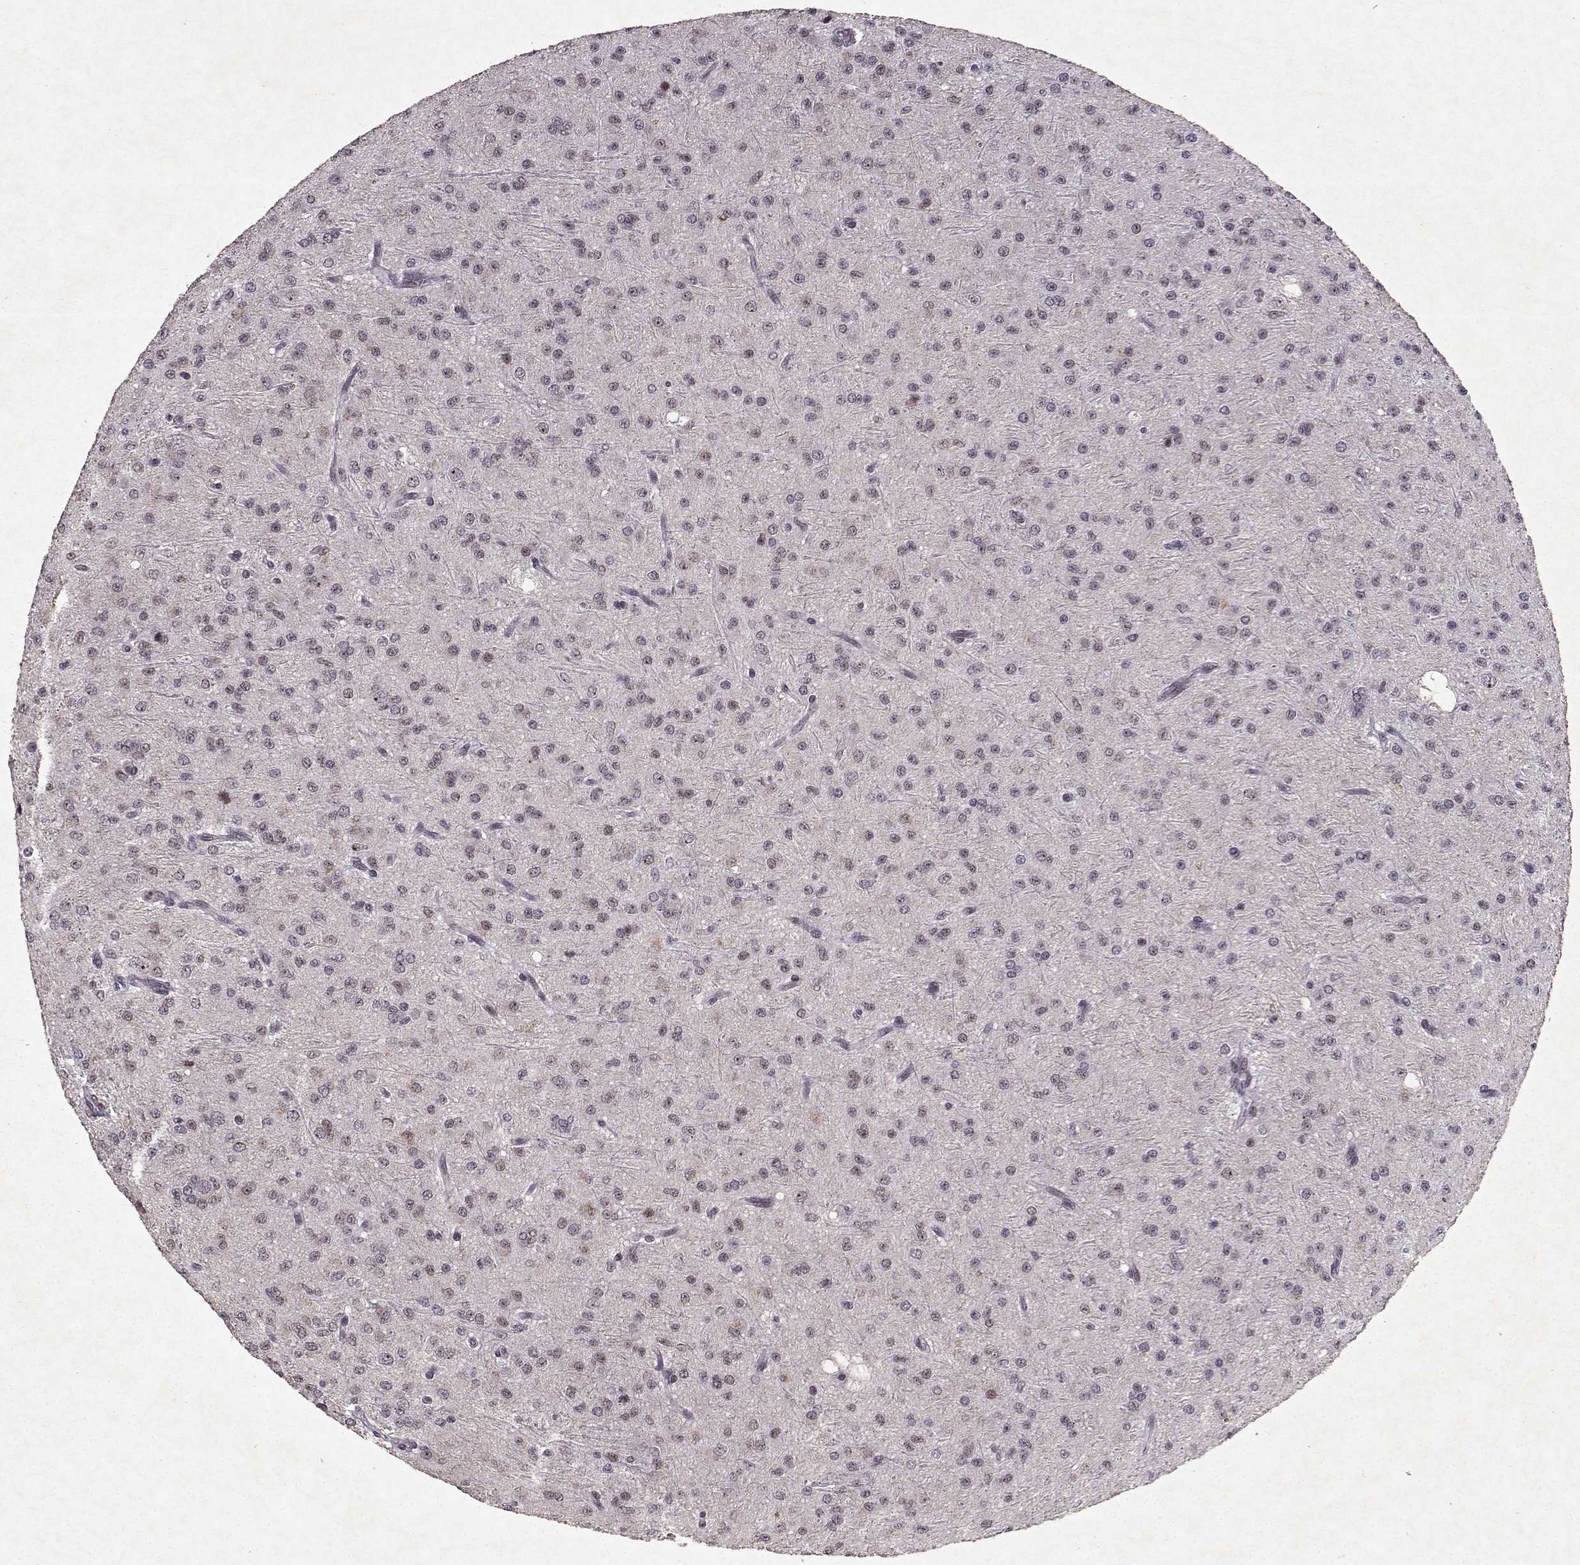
{"staining": {"intensity": "negative", "quantity": "none", "location": "none"}, "tissue": "glioma", "cell_type": "Tumor cells", "image_type": "cancer", "snomed": [{"axis": "morphology", "description": "Glioma, malignant, Low grade"}, {"axis": "topography", "description": "Brain"}], "caption": "There is no significant expression in tumor cells of glioma.", "gene": "DDX56", "patient": {"sex": "male", "age": 27}}